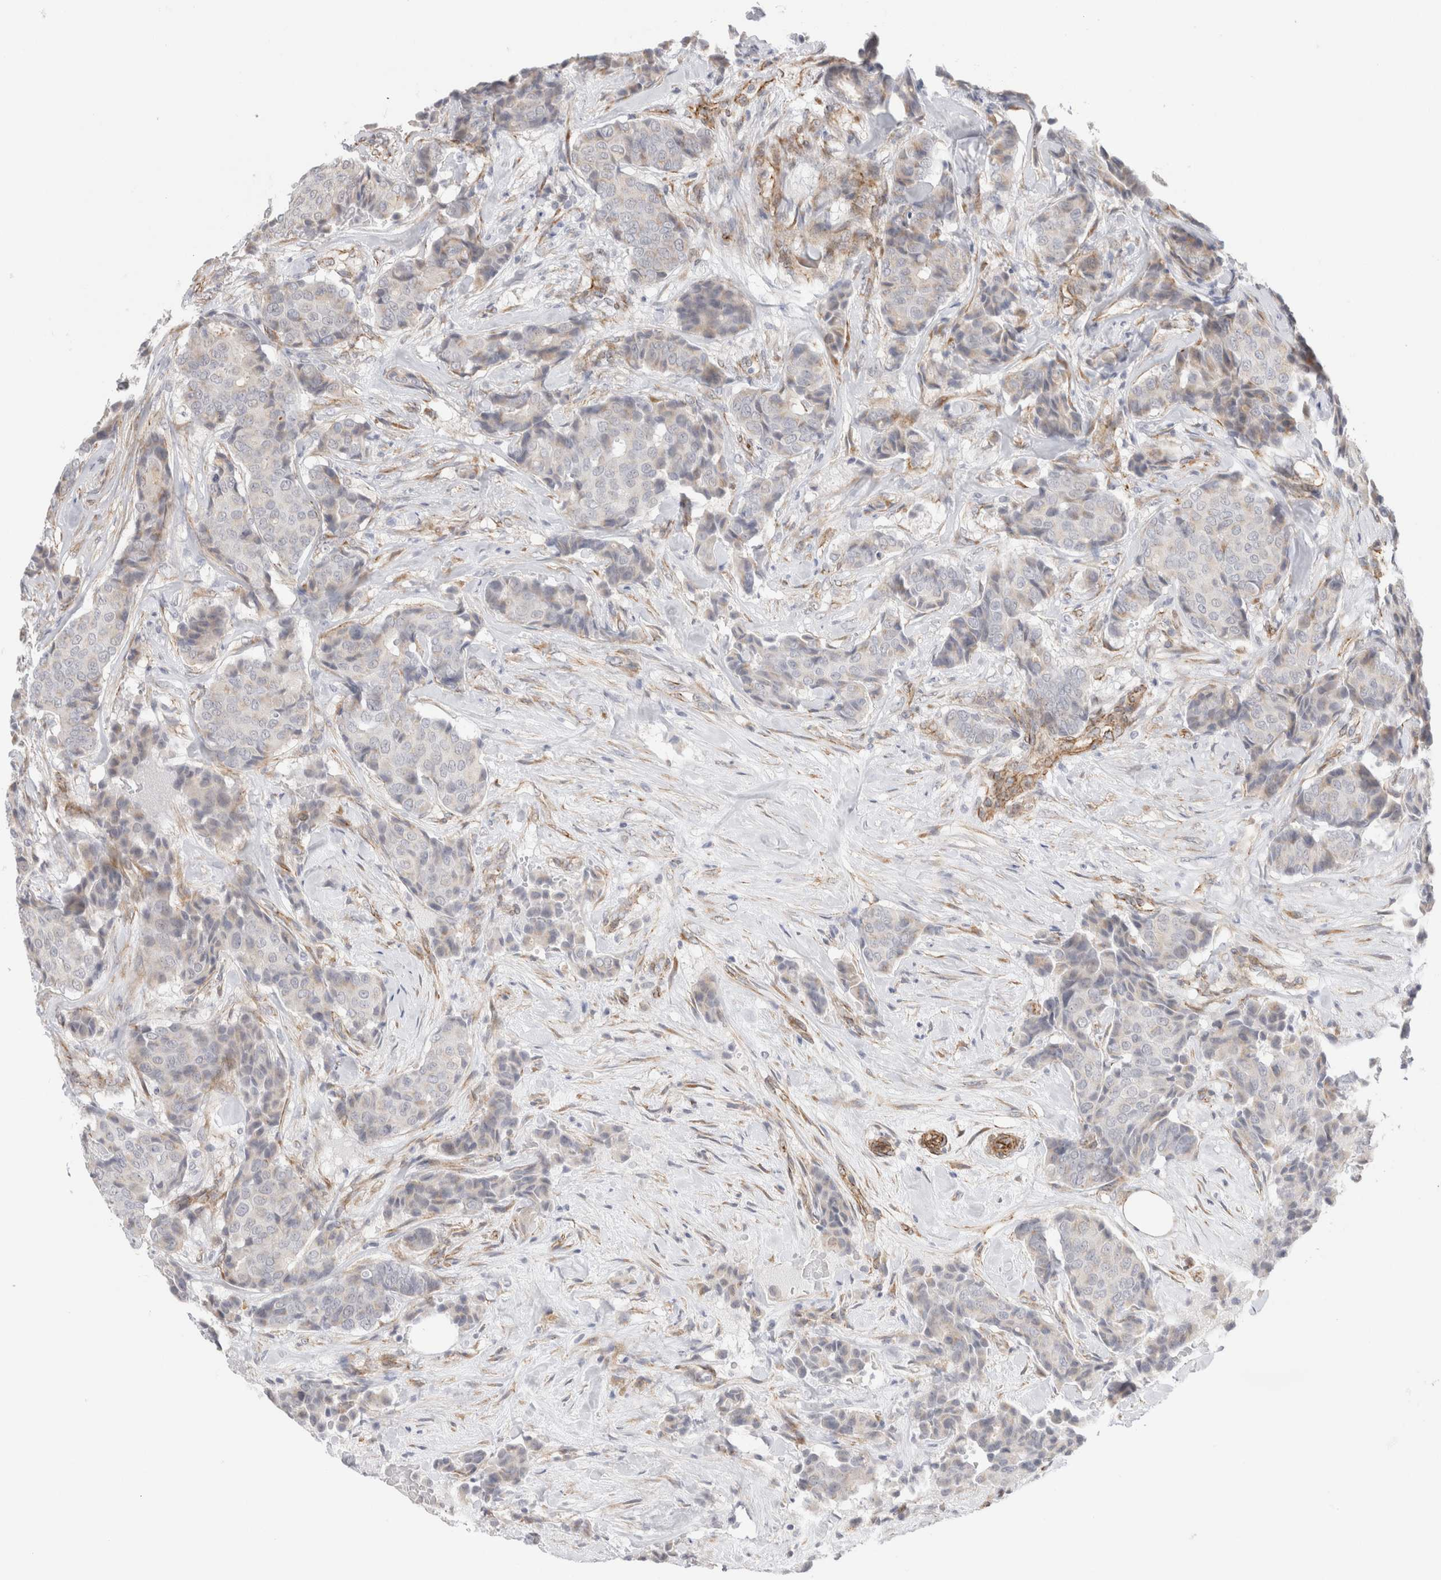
{"staining": {"intensity": "weak", "quantity": "<25%", "location": "cytoplasmic/membranous"}, "tissue": "breast cancer", "cell_type": "Tumor cells", "image_type": "cancer", "snomed": [{"axis": "morphology", "description": "Duct carcinoma"}, {"axis": "topography", "description": "Breast"}], "caption": "Immunohistochemistry of human breast cancer demonstrates no expression in tumor cells.", "gene": "CAAP1", "patient": {"sex": "female", "age": 75}}